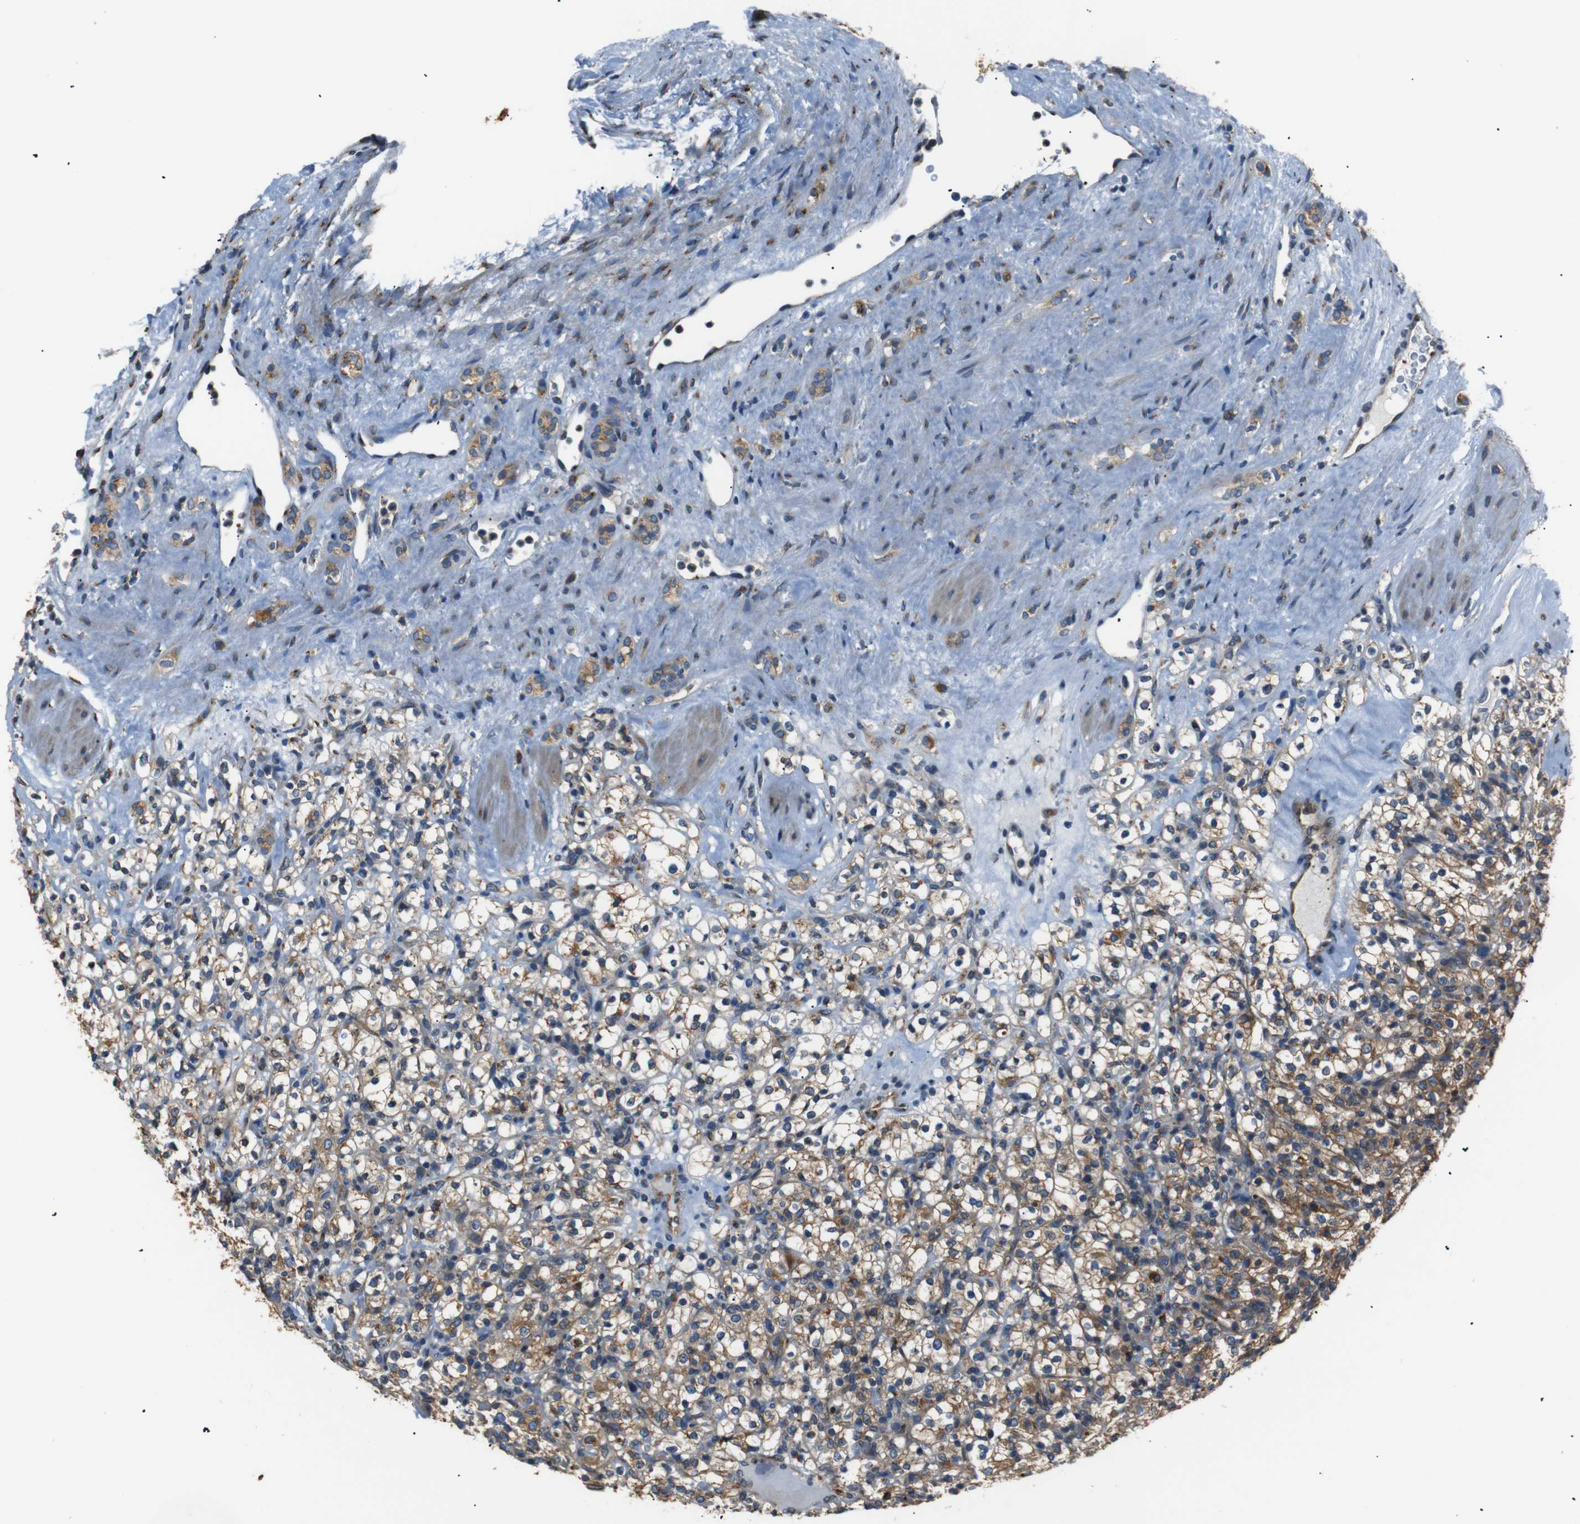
{"staining": {"intensity": "weak", "quantity": ">75%", "location": "cytoplasmic/membranous"}, "tissue": "renal cancer", "cell_type": "Tumor cells", "image_type": "cancer", "snomed": [{"axis": "morphology", "description": "Normal tissue, NOS"}, {"axis": "morphology", "description": "Adenocarcinoma, NOS"}, {"axis": "topography", "description": "Kidney"}], "caption": "This photomicrograph shows immunohistochemistry staining of human renal cancer, with low weak cytoplasmic/membranous positivity in approximately >75% of tumor cells.", "gene": "TMED2", "patient": {"sex": "female", "age": 72}}